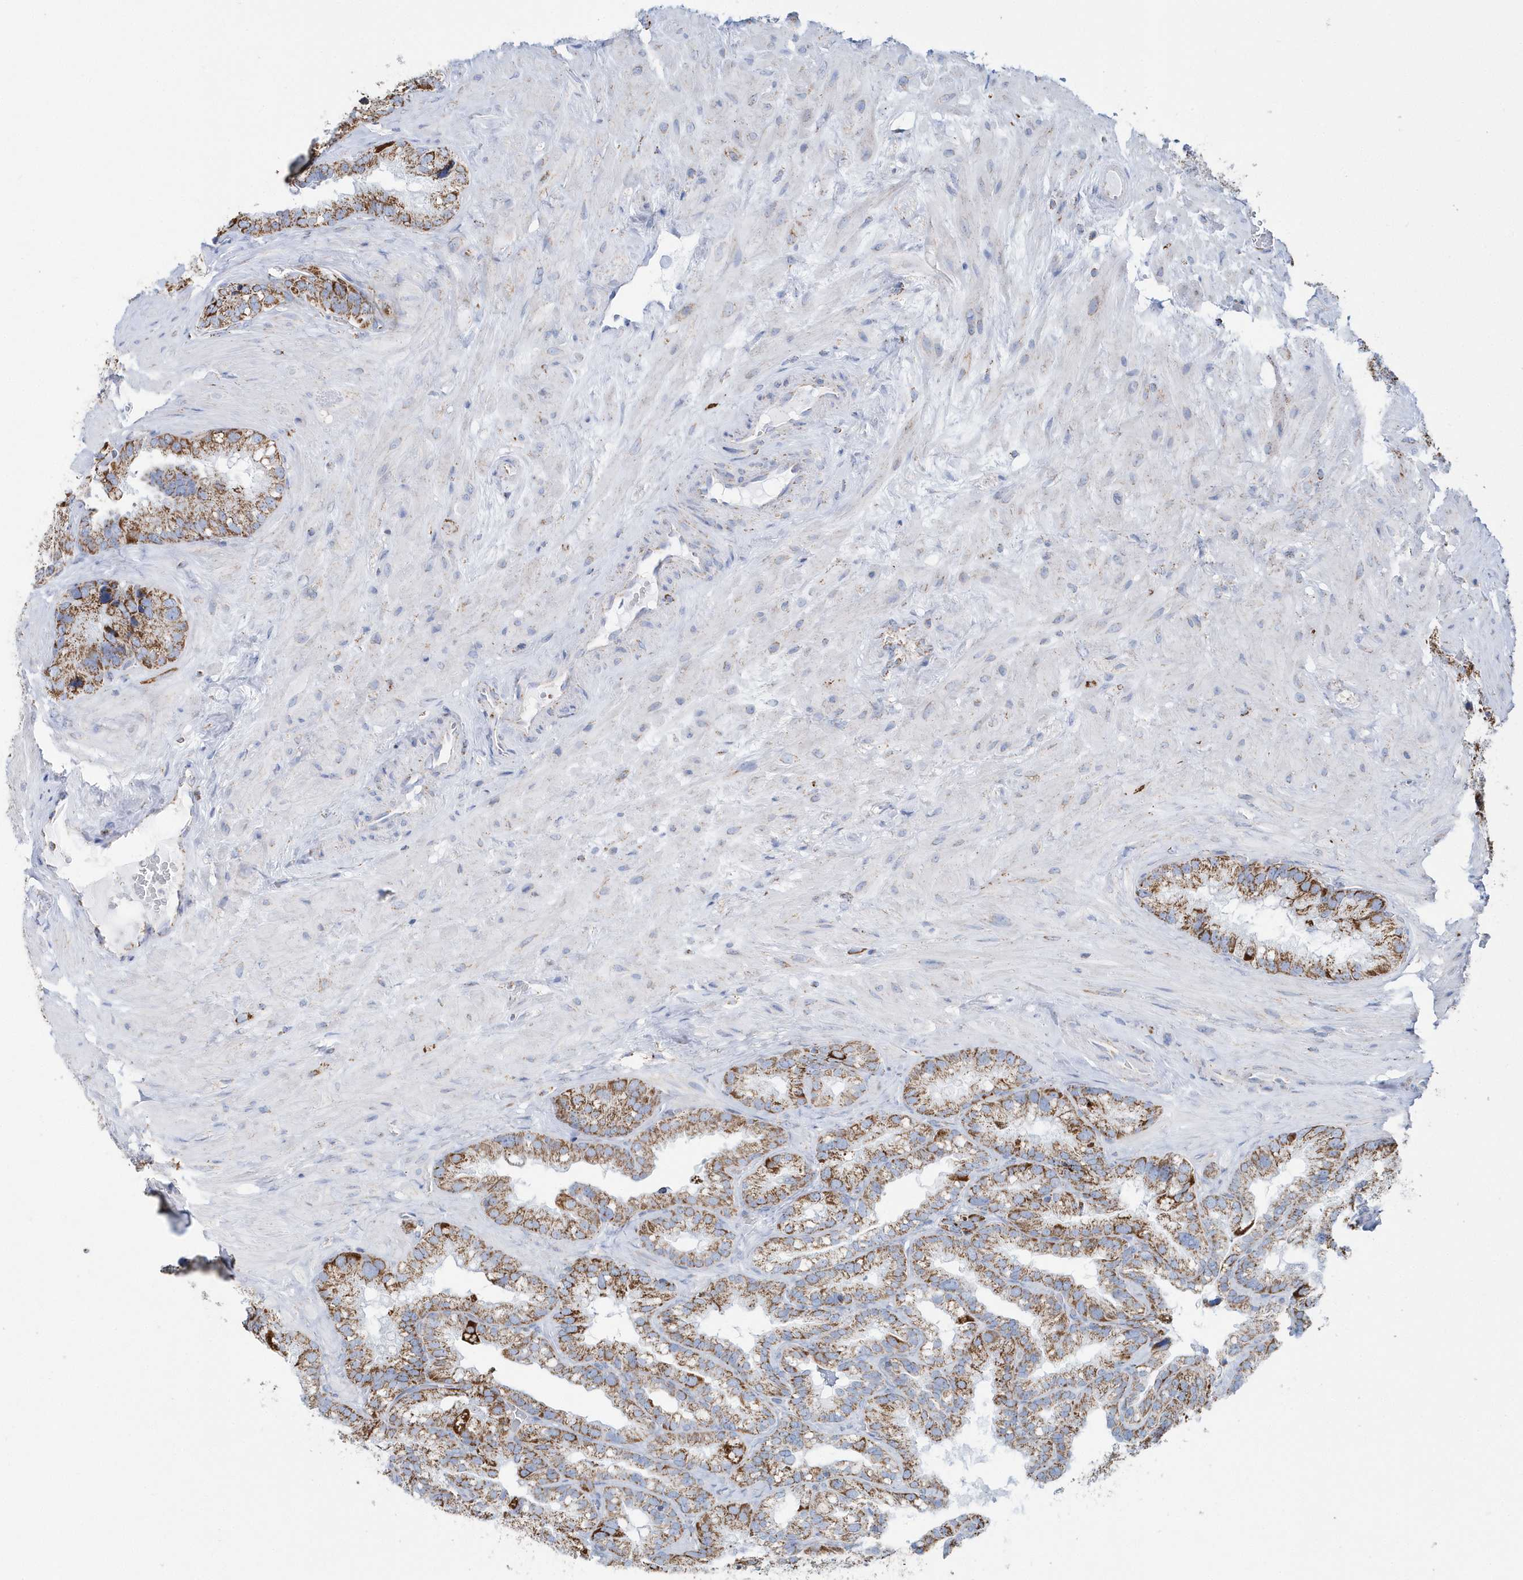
{"staining": {"intensity": "moderate", "quantity": ">75%", "location": "cytoplasmic/membranous"}, "tissue": "seminal vesicle", "cell_type": "Glandular cells", "image_type": "normal", "snomed": [{"axis": "morphology", "description": "Normal tissue, NOS"}, {"axis": "topography", "description": "Prostate"}, {"axis": "topography", "description": "Seminal veicle"}], "caption": "Immunohistochemistry (IHC) photomicrograph of unremarkable seminal vesicle: human seminal vesicle stained using immunohistochemistry reveals medium levels of moderate protein expression localized specifically in the cytoplasmic/membranous of glandular cells, appearing as a cytoplasmic/membranous brown color.", "gene": "TMCO6", "patient": {"sex": "male", "age": 68}}